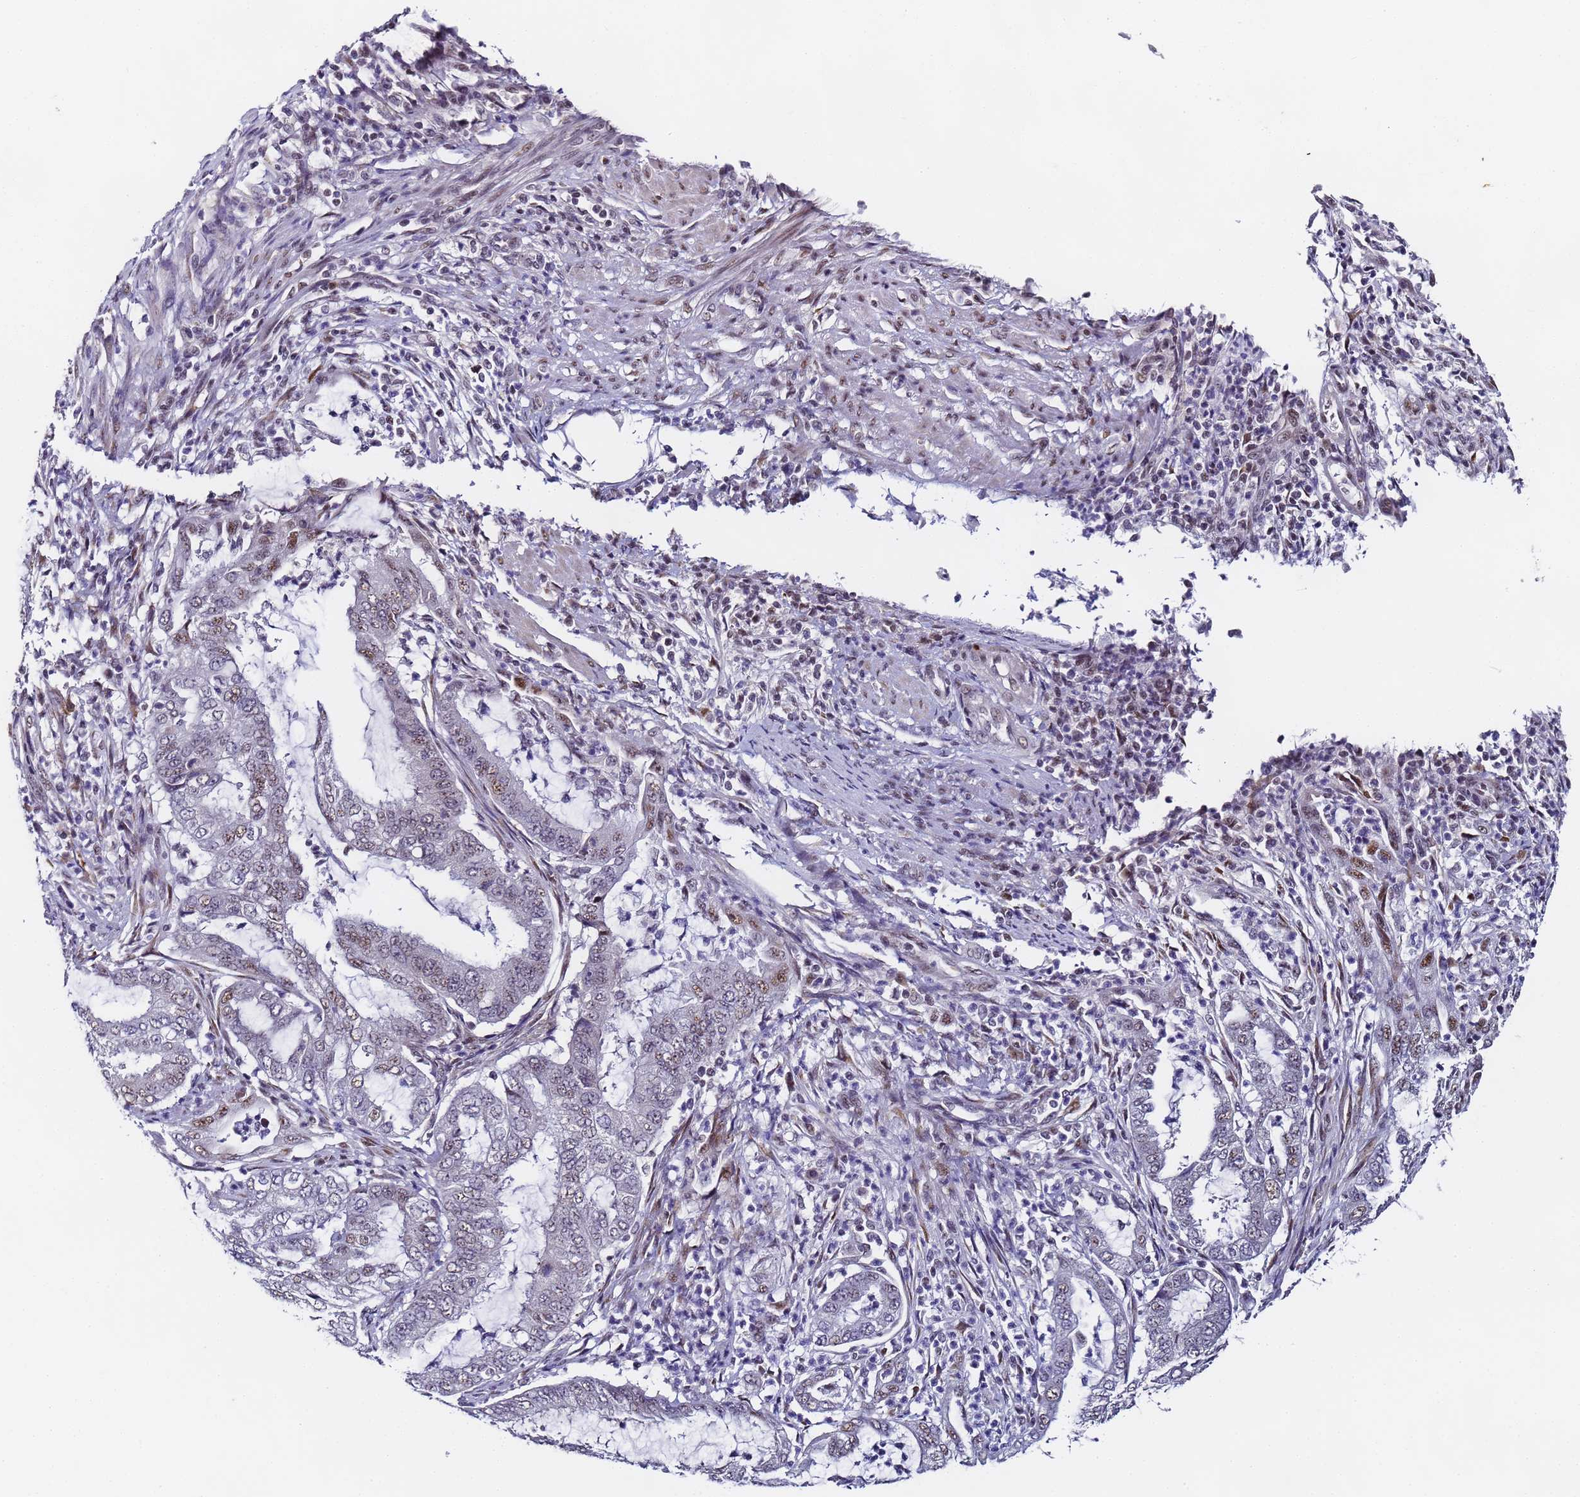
{"staining": {"intensity": "weak", "quantity": "<25%", "location": "nuclear"}, "tissue": "endometrial cancer", "cell_type": "Tumor cells", "image_type": "cancer", "snomed": [{"axis": "morphology", "description": "Adenocarcinoma, NOS"}, {"axis": "topography", "description": "Endometrium"}], "caption": "An immunohistochemistry micrograph of endometrial cancer (adenocarcinoma) is shown. There is no staining in tumor cells of endometrial cancer (adenocarcinoma).", "gene": "FNBP4", "patient": {"sex": "female", "age": 51}}